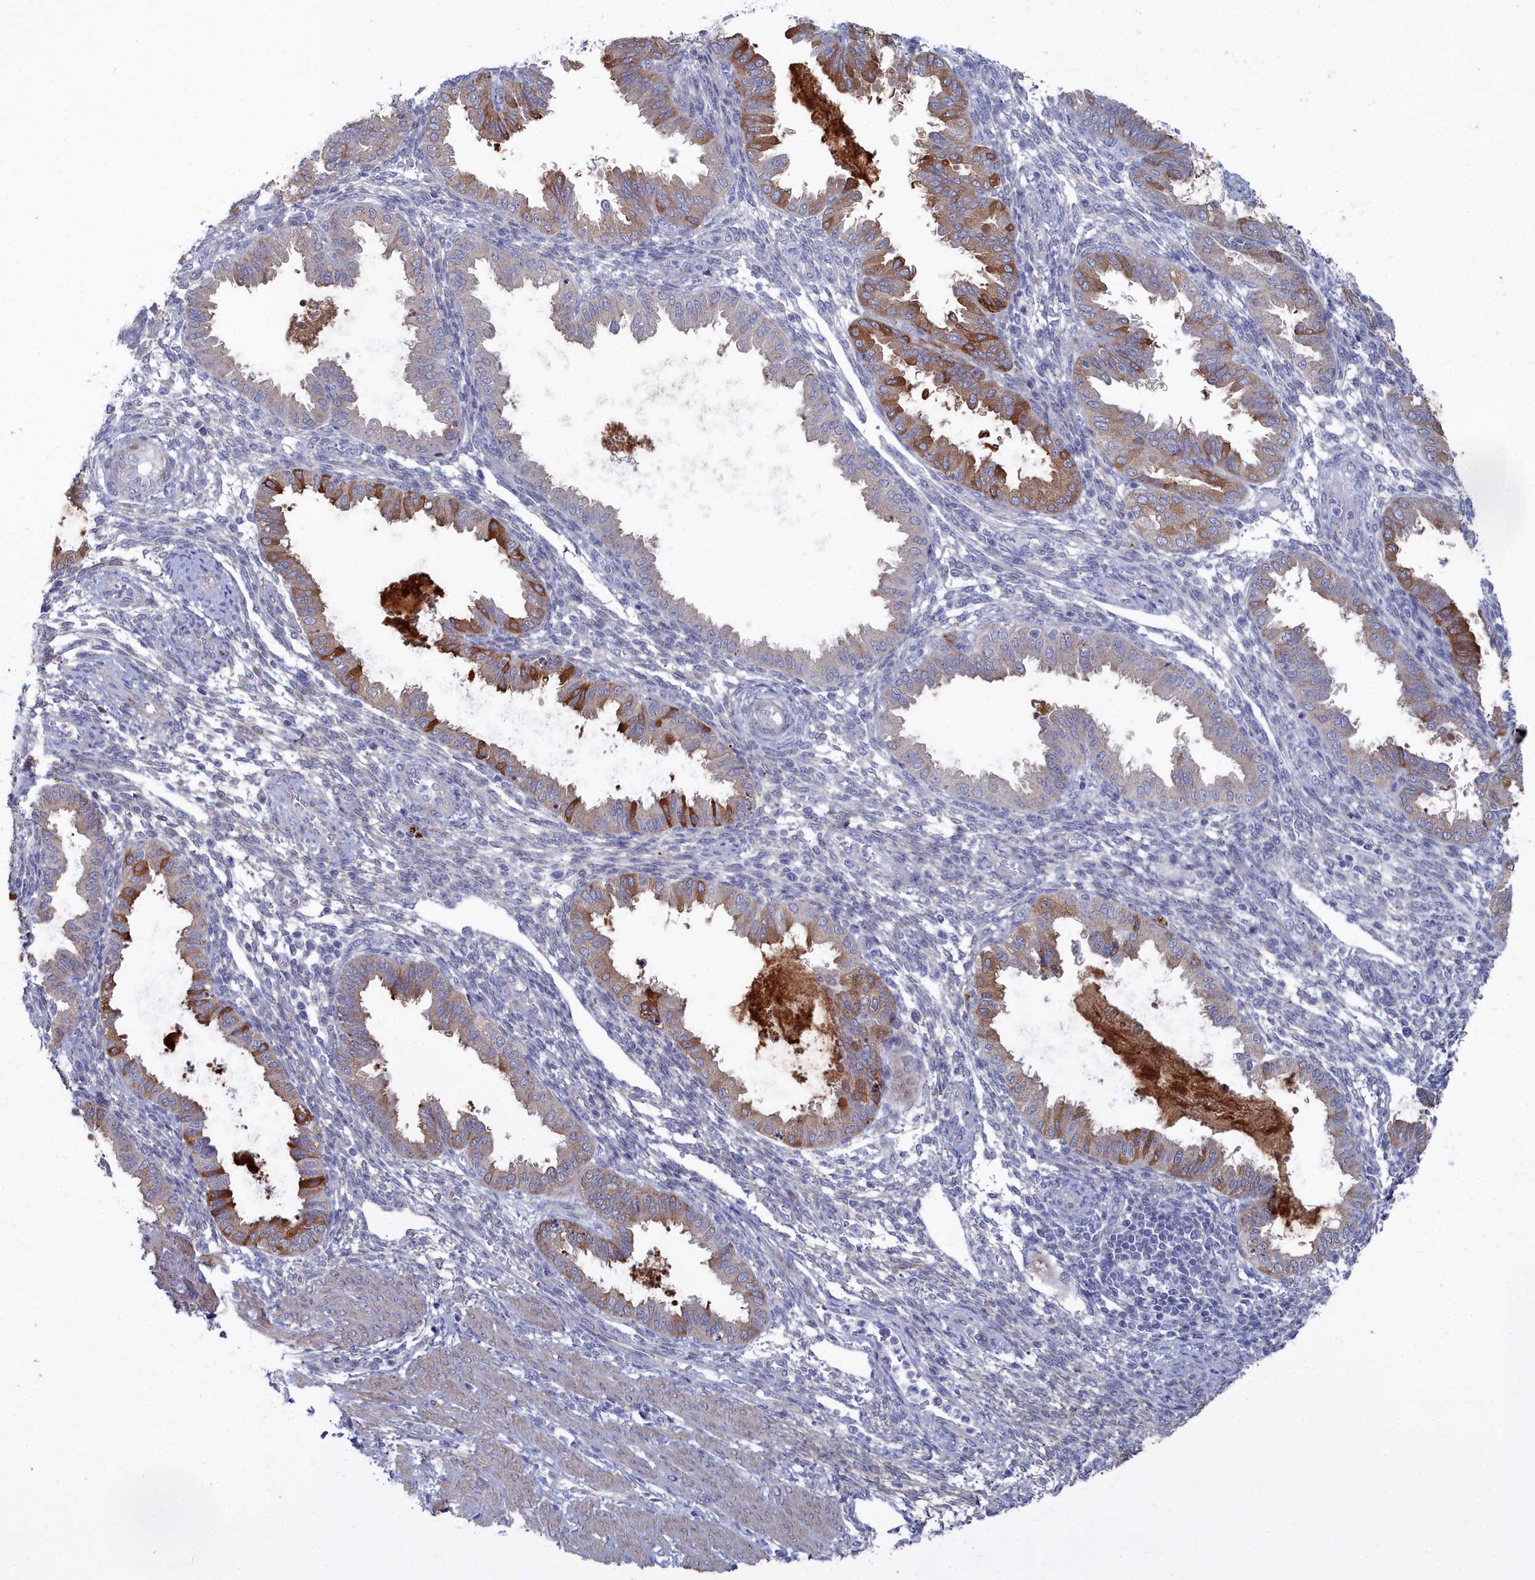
{"staining": {"intensity": "negative", "quantity": "none", "location": "none"}, "tissue": "endometrium", "cell_type": "Cells in endometrial stroma", "image_type": "normal", "snomed": [{"axis": "morphology", "description": "Normal tissue, NOS"}, {"axis": "topography", "description": "Endometrium"}], "caption": "Immunohistochemistry of normal human endometrium exhibits no expression in cells in endometrial stroma.", "gene": "SHISAL2A", "patient": {"sex": "female", "age": 33}}